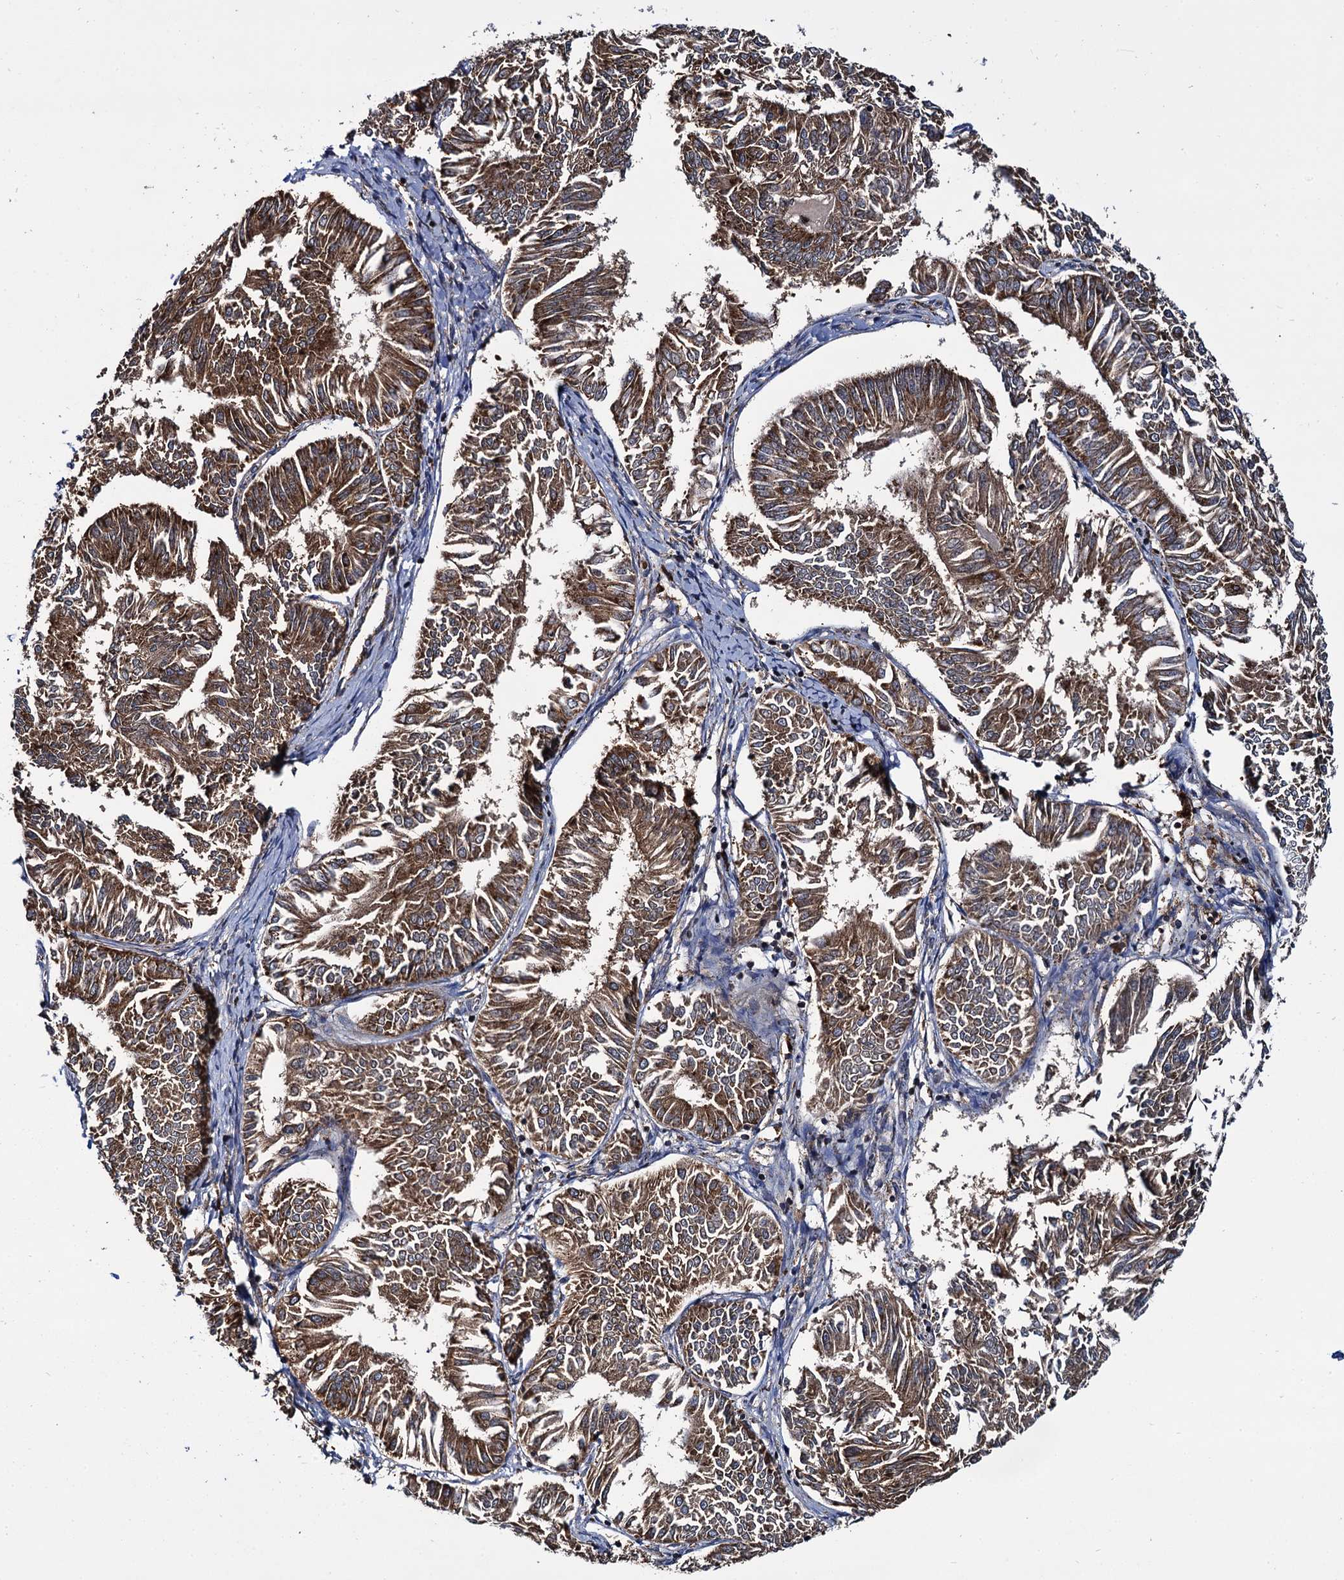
{"staining": {"intensity": "moderate", "quantity": ">75%", "location": "cytoplasmic/membranous"}, "tissue": "endometrial cancer", "cell_type": "Tumor cells", "image_type": "cancer", "snomed": [{"axis": "morphology", "description": "Adenocarcinoma, NOS"}, {"axis": "topography", "description": "Endometrium"}], "caption": "Immunohistochemistry photomicrograph of endometrial adenocarcinoma stained for a protein (brown), which exhibits medium levels of moderate cytoplasmic/membranous positivity in about >75% of tumor cells.", "gene": "UFM1", "patient": {"sex": "female", "age": 58}}